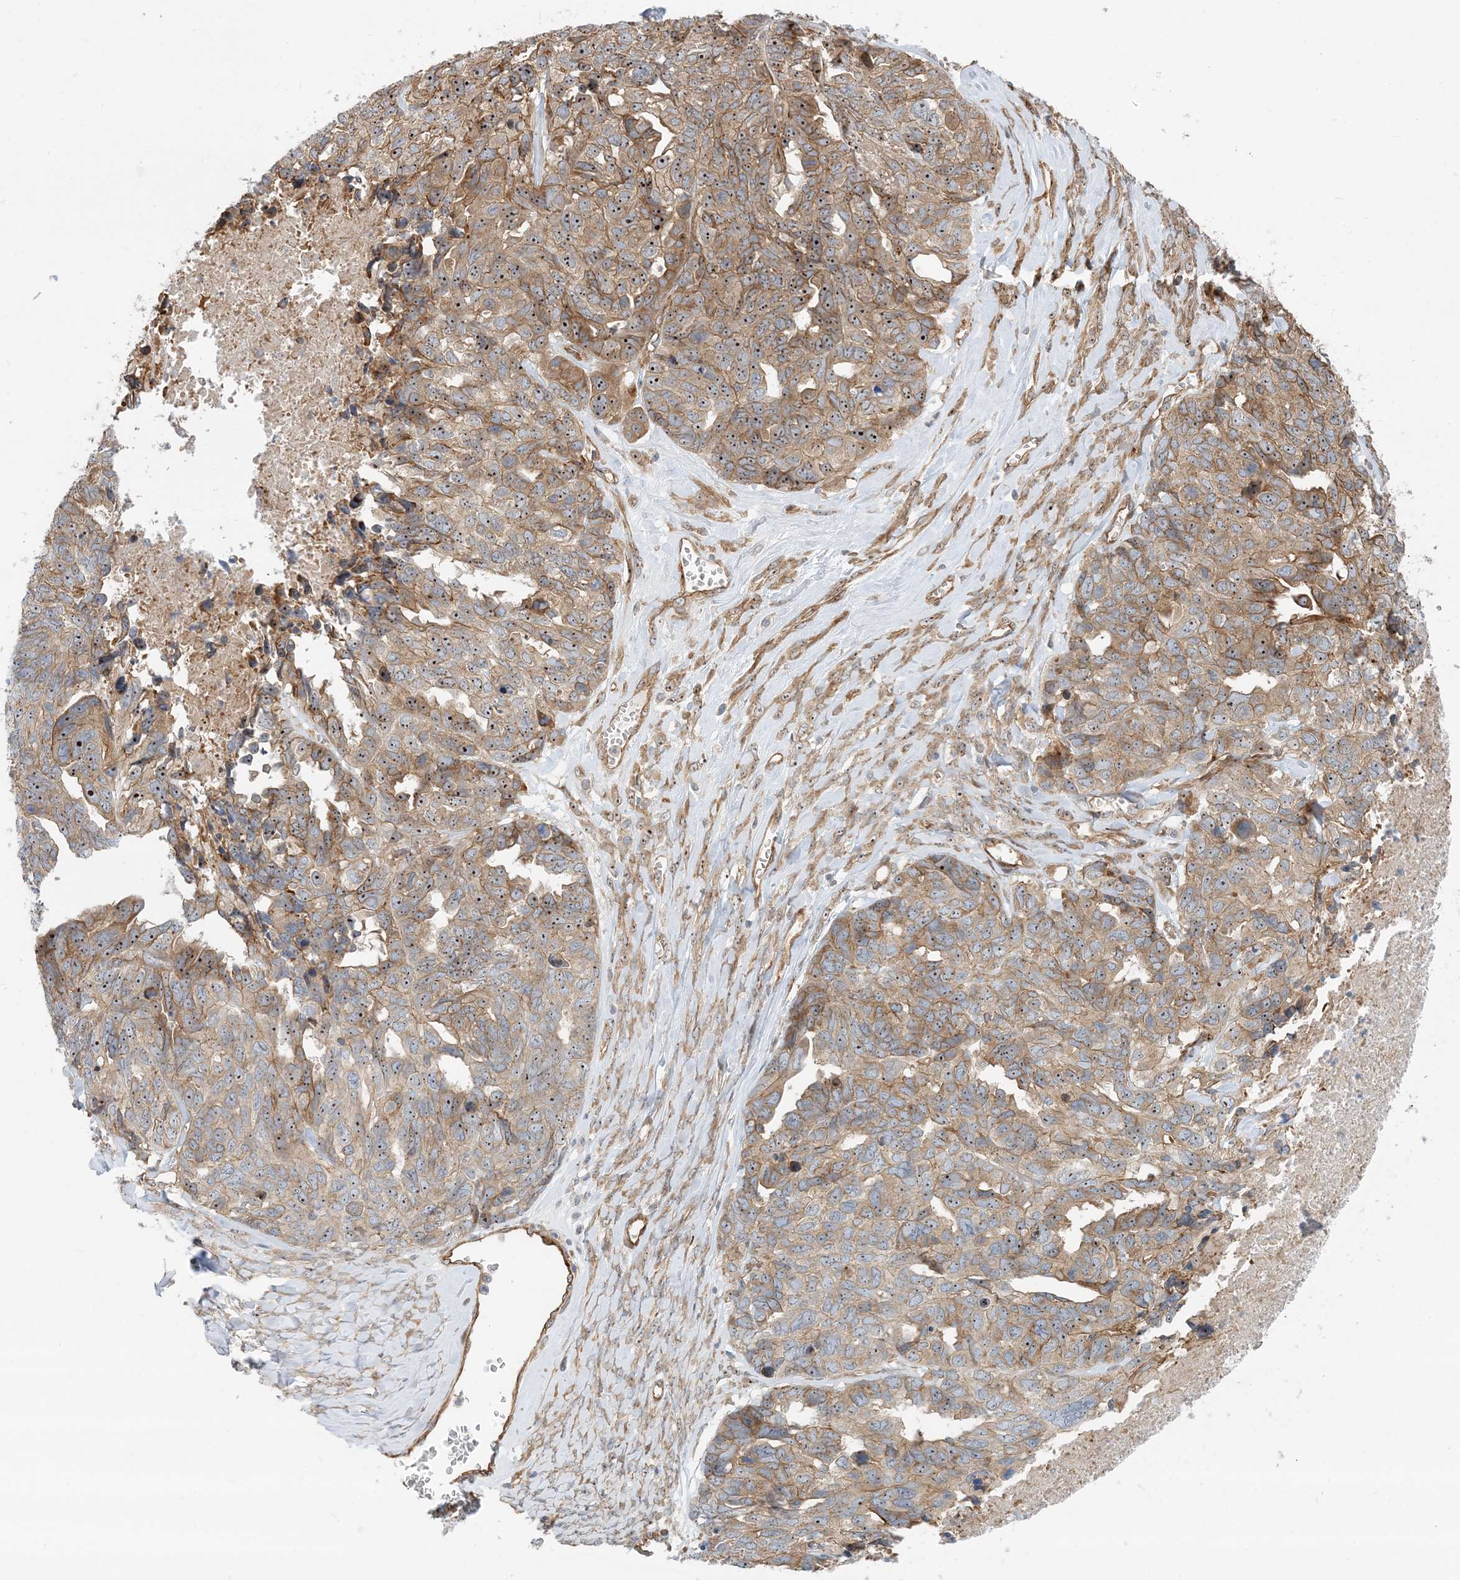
{"staining": {"intensity": "moderate", "quantity": ">75%", "location": "cytoplasmic/membranous,nuclear"}, "tissue": "ovarian cancer", "cell_type": "Tumor cells", "image_type": "cancer", "snomed": [{"axis": "morphology", "description": "Cystadenocarcinoma, serous, NOS"}, {"axis": "topography", "description": "Ovary"}], "caption": "This is an image of immunohistochemistry staining of serous cystadenocarcinoma (ovarian), which shows moderate expression in the cytoplasmic/membranous and nuclear of tumor cells.", "gene": "MYL5", "patient": {"sex": "female", "age": 79}}